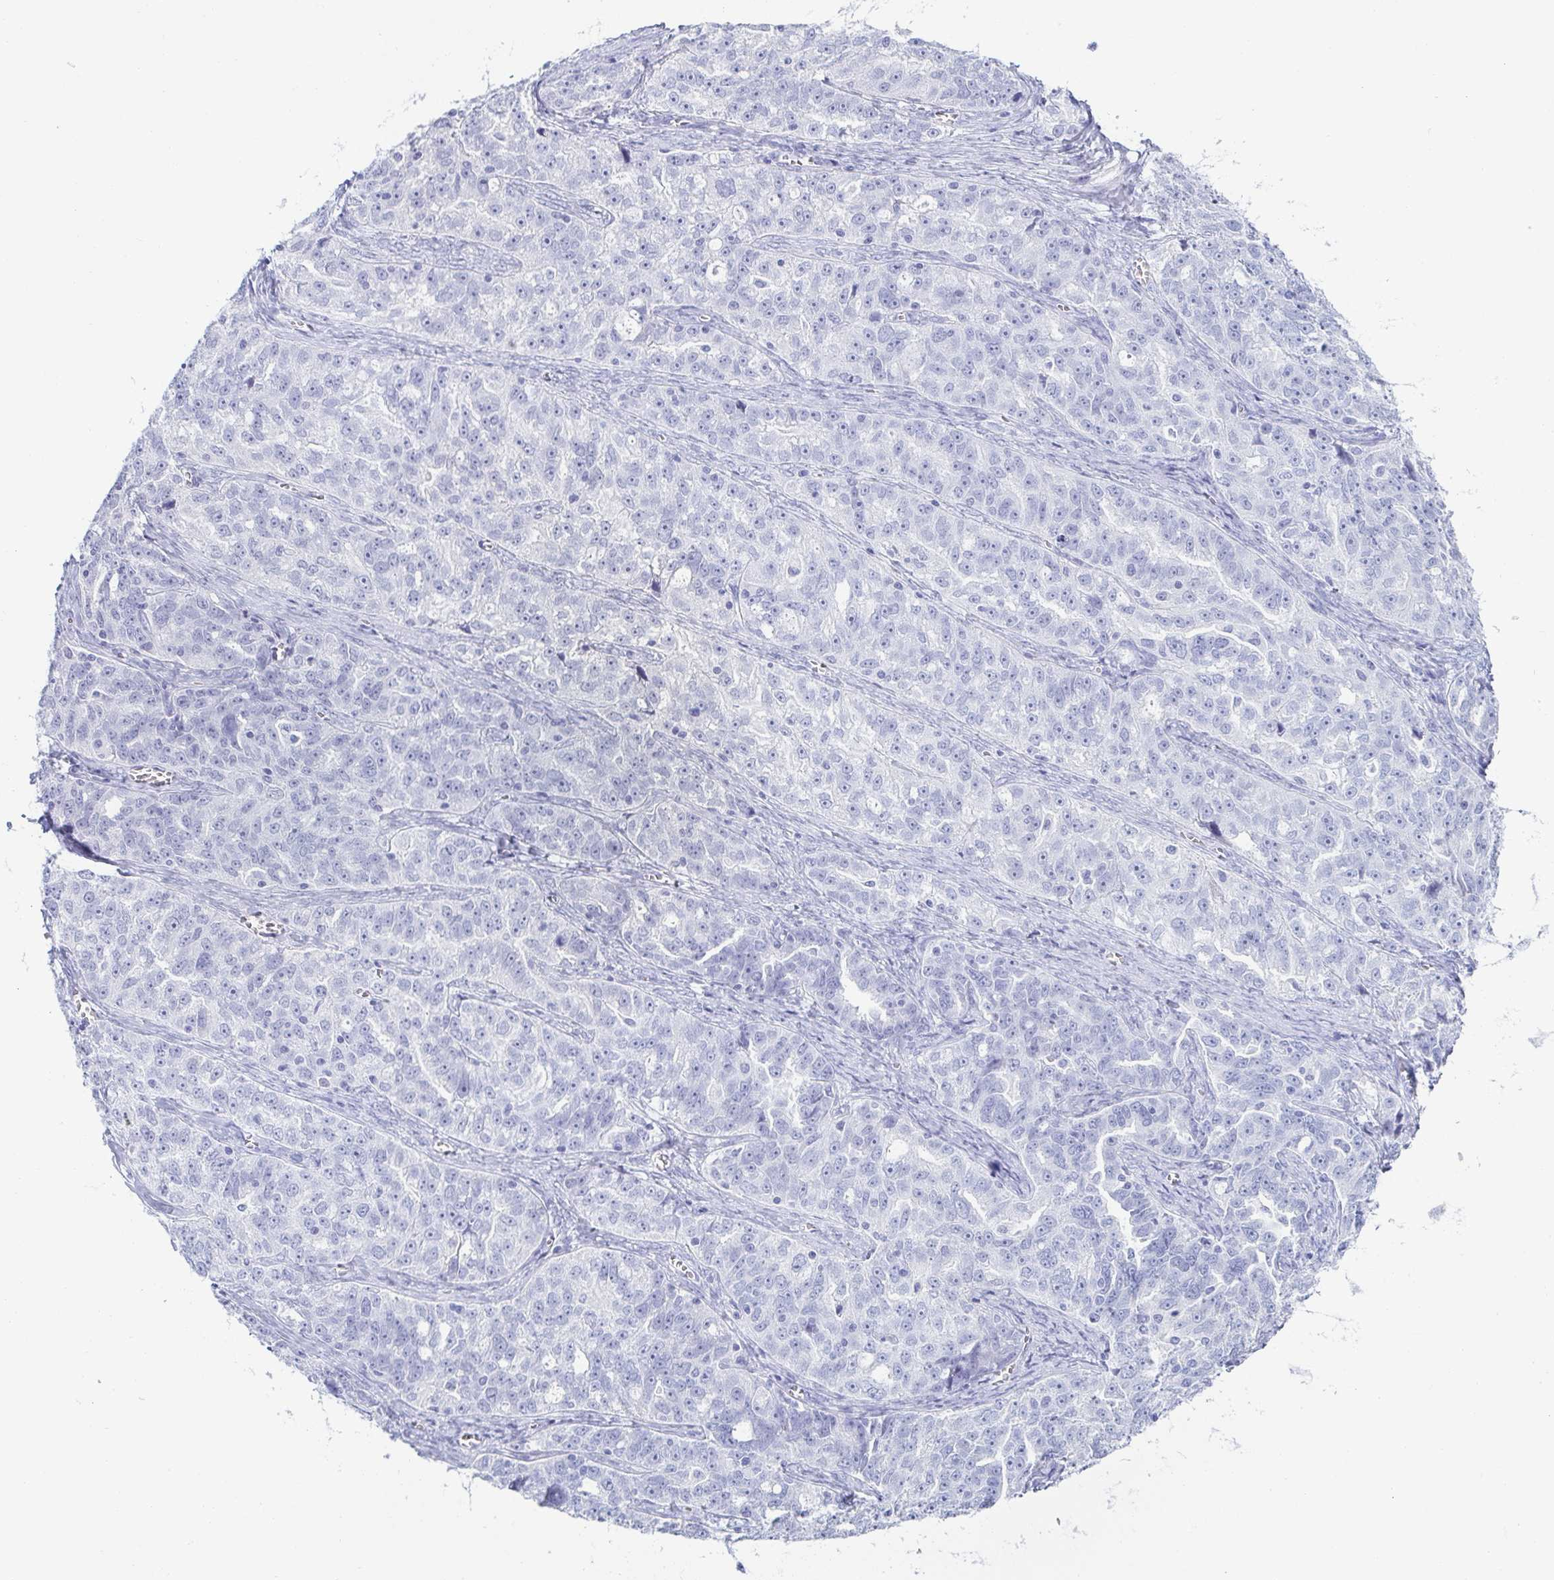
{"staining": {"intensity": "negative", "quantity": "none", "location": "none"}, "tissue": "ovarian cancer", "cell_type": "Tumor cells", "image_type": "cancer", "snomed": [{"axis": "morphology", "description": "Cystadenocarcinoma, serous, NOS"}, {"axis": "topography", "description": "Ovary"}], "caption": "Tumor cells are negative for protein expression in human ovarian cancer. (DAB (3,3'-diaminobenzidine) IHC visualized using brightfield microscopy, high magnification).", "gene": "ZG16B", "patient": {"sex": "female", "age": 51}}